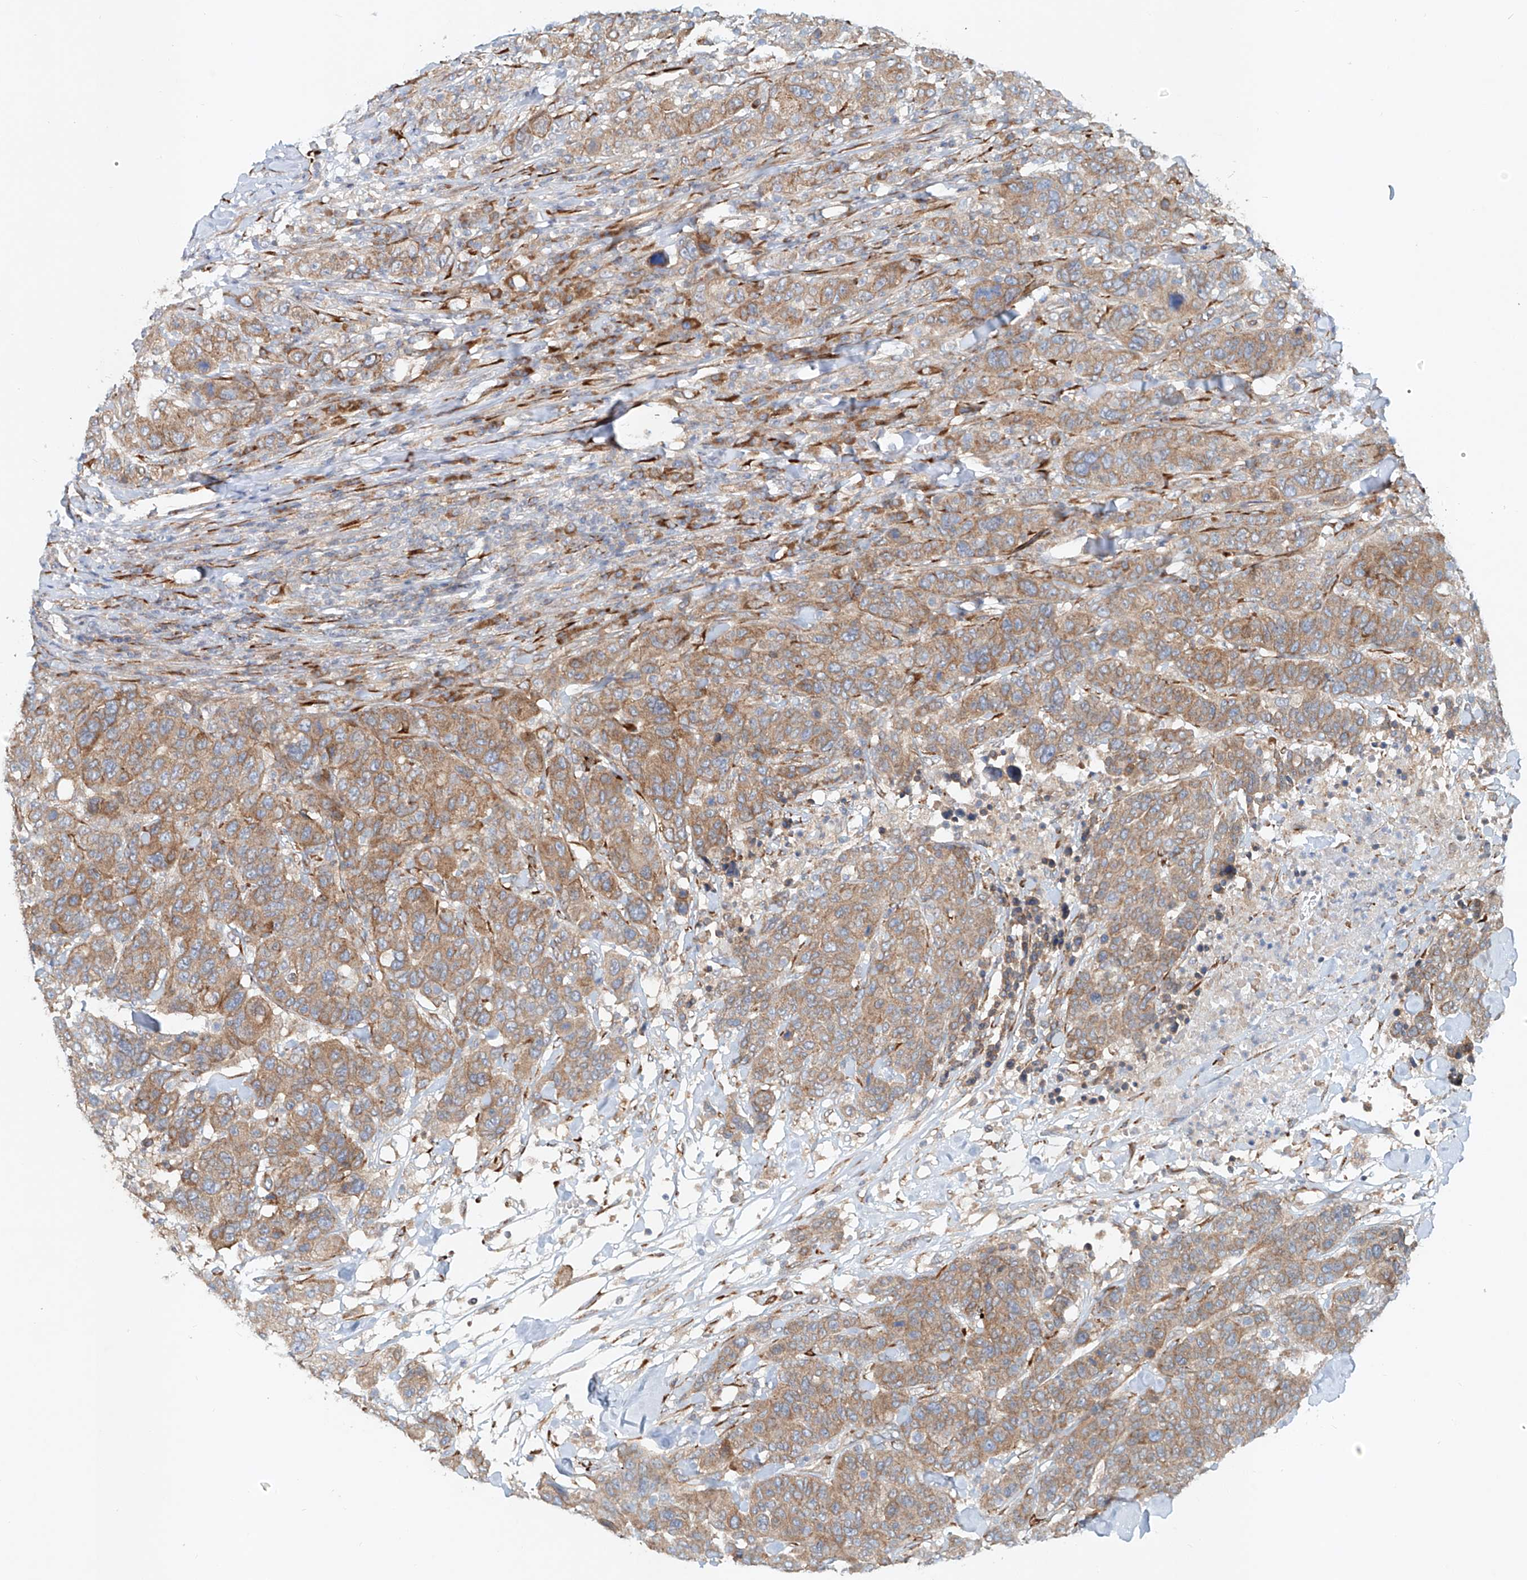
{"staining": {"intensity": "moderate", "quantity": ">75%", "location": "cytoplasmic/membranous"}, "tissue": "breast cancer", "cell_type": "Tumor cells", "image_type": "cancer", "snomed": [{"axis": "morphology", "description": "Duct carcinoma"}, {"axis": "topography", "description": "Breast"}], "caption": "Brown immunohistochemical staining in breast cancer exhibits moderate cytoplasmic/membranous expression in approximately >75% of tumor cells.", "gene": "SNAP29", "patient": {"sex": "female", "age": 37}}